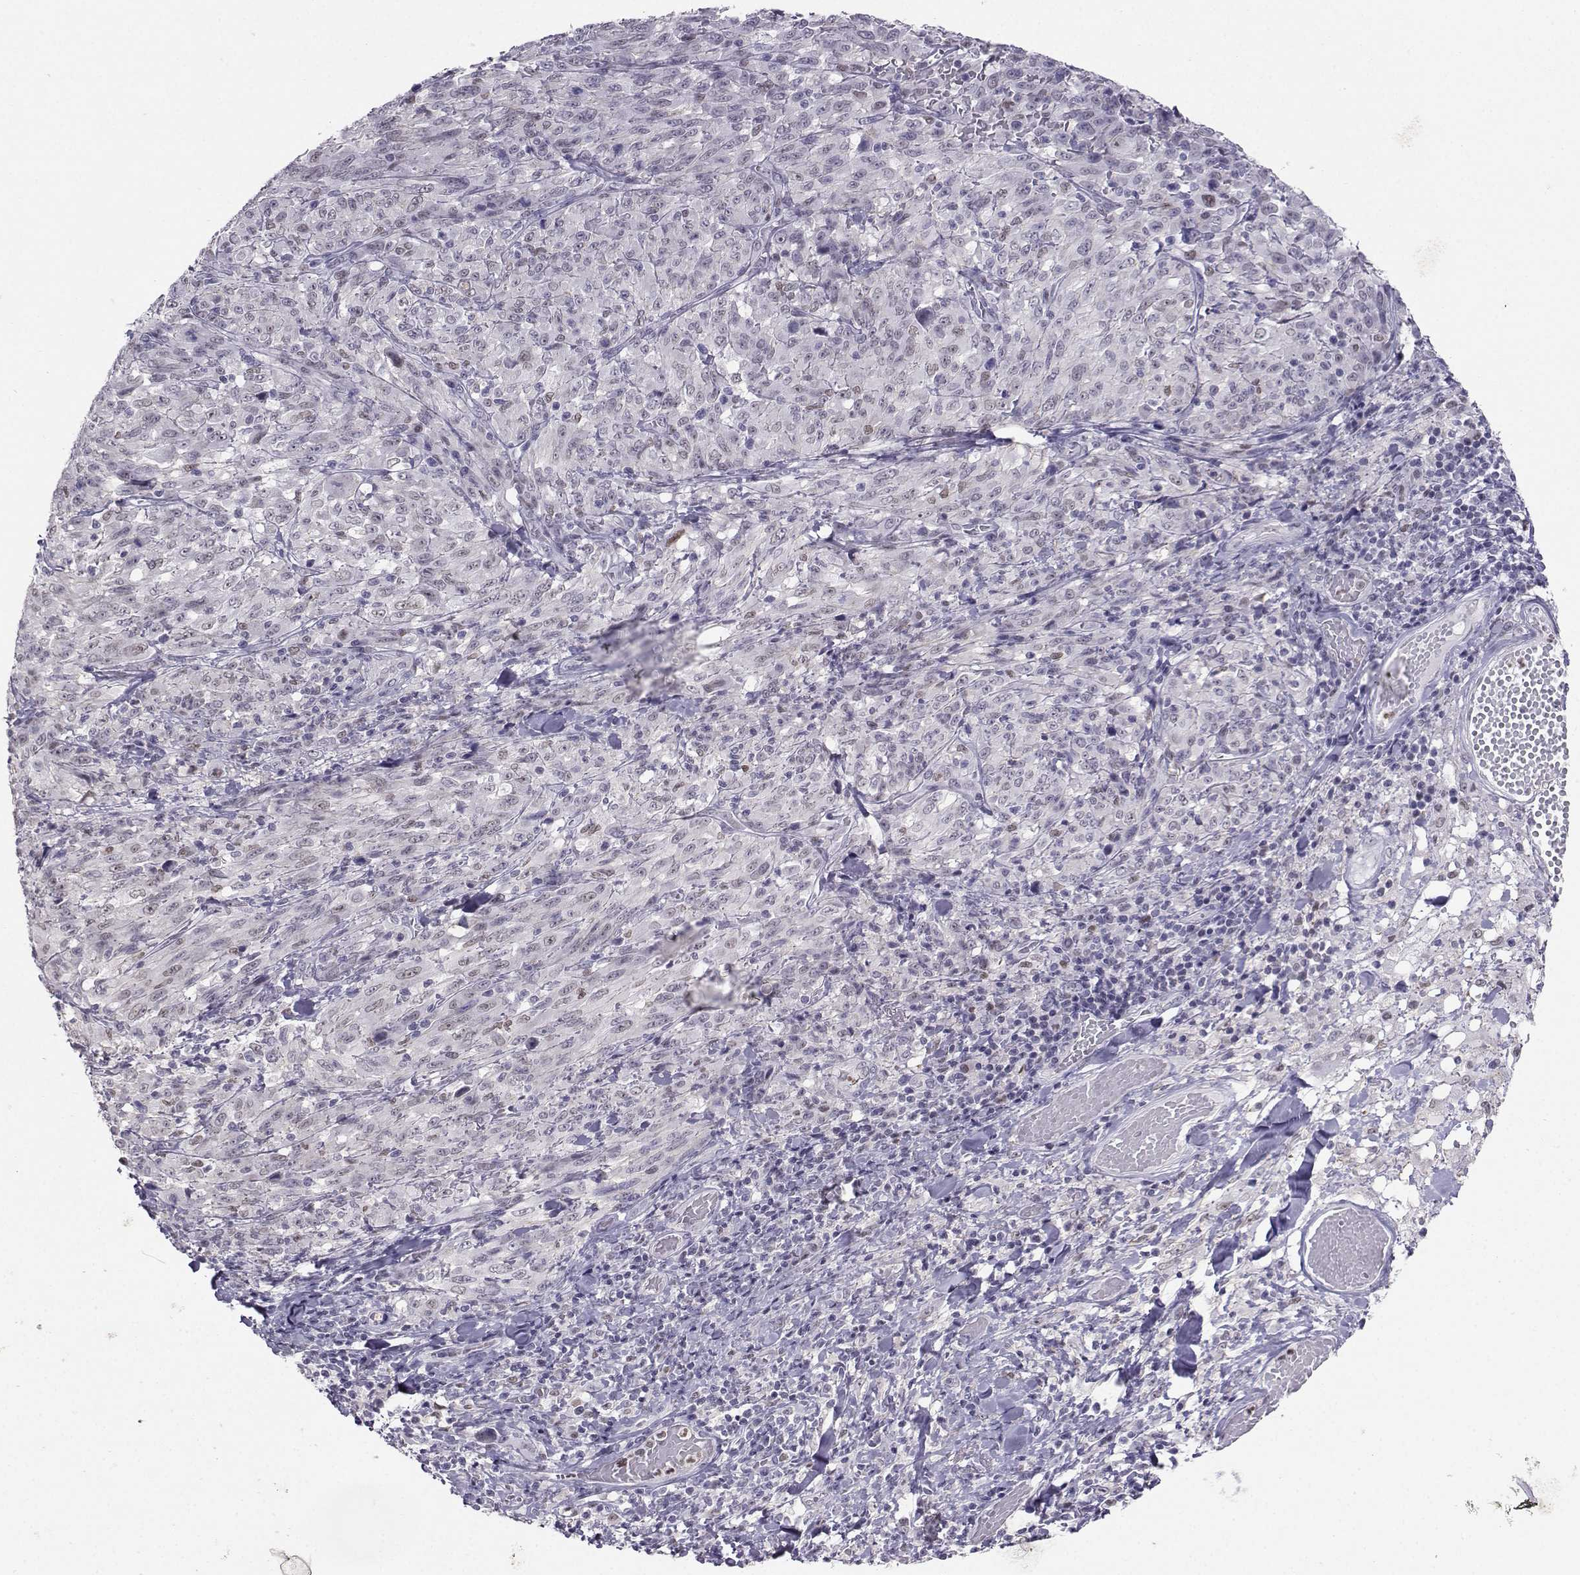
{"staining": {"intensity": "negative", "quantity": "none", "location": "none"}, "tissue": "melanoma", "cell_type": "Tumor cells", "image_type": "cancer", "snomed": [{"axis": "morphology", "description": "Malignant melanoma, NOS"}, {"axis": "topography", "description": "Skin"}], "caption": "This micrograph is of malignant melanoma stained with IHC to label a protein in brown with the nuclei are counter-stained blue. There is no positivity in tumor cells.", "gene": "TEDC2", "patient": {"sex": "female", "age": 91}}